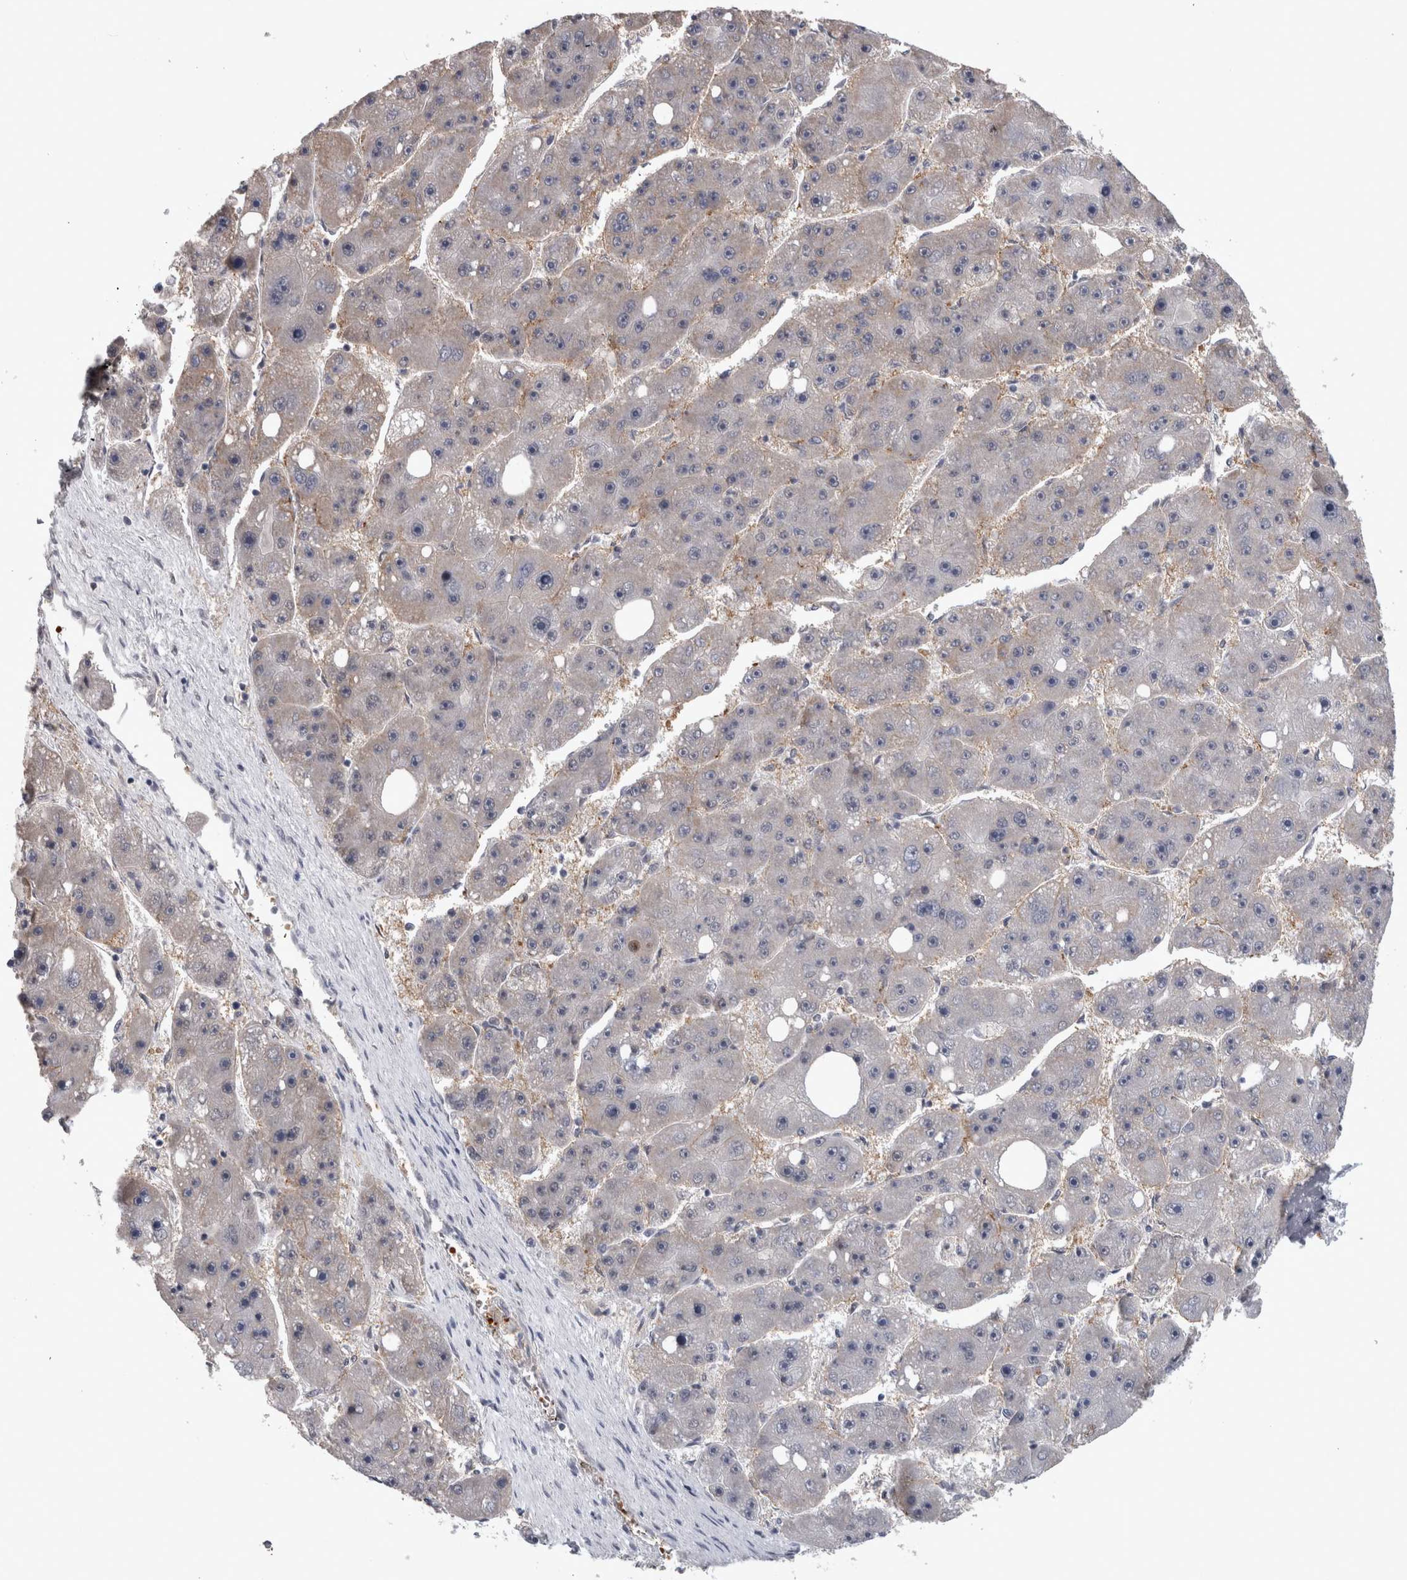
{"staining": {"intensity": "negative", "quantity": "none", "location": "none"}, "tissue": "liver cancer", "cell_type": "Tumor cells", "image_type": "cancer", "snomed": [{"axis": "morphology", "description": "Carcinoma, Hepatocellular, NOS"}, {"axis": "topography", "description": "Liver"}], "caption": "Liver cancer (hepatocellular carcinoma) was stained to show a protein in brown. There is no significant expression in tumor cells.", "gene": "PEBP4", "patient": {"sex": "female", "age": 61}}